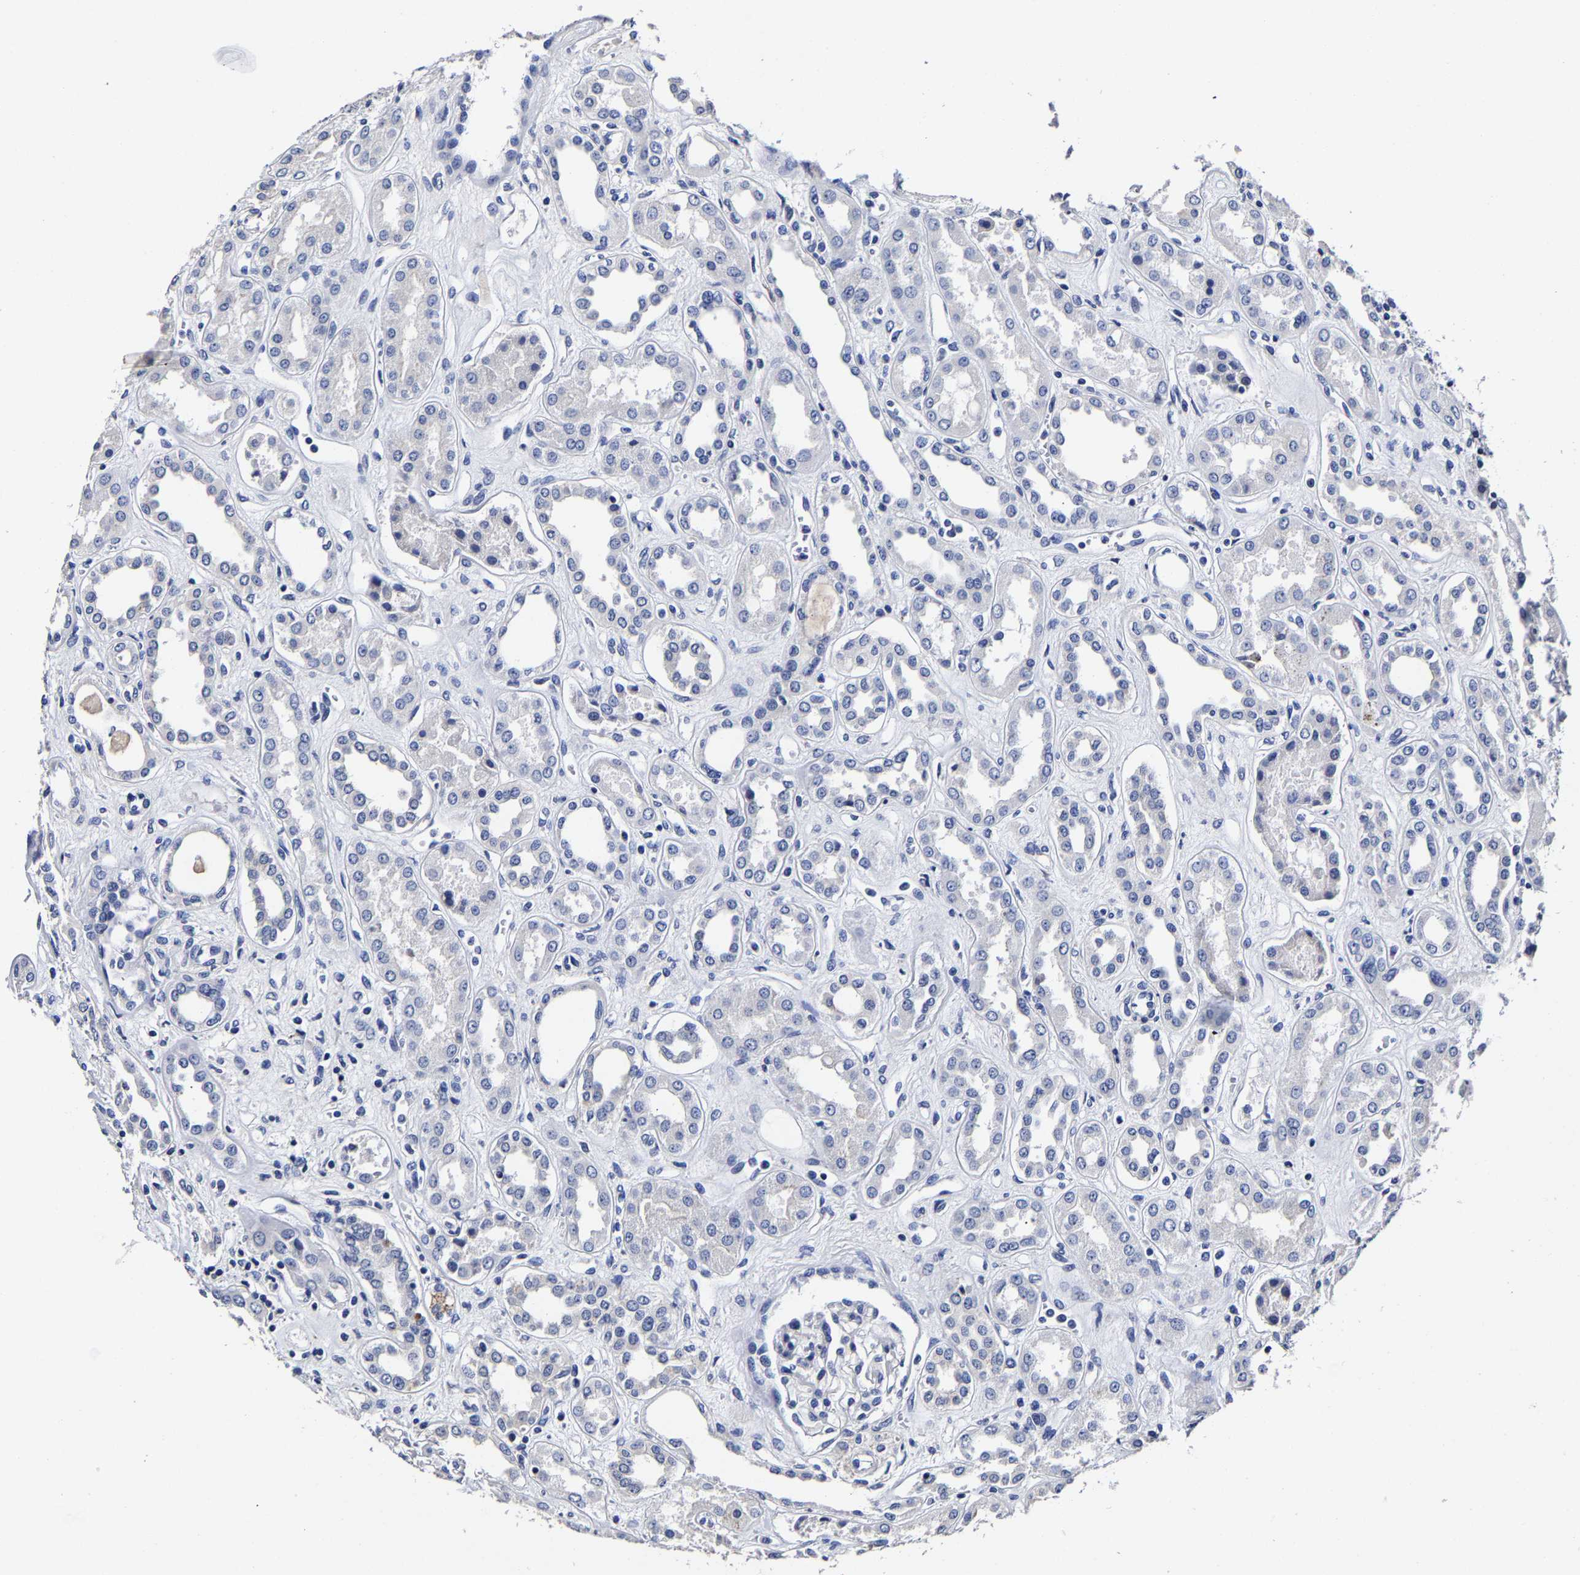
{"staining": {"intensity": "negative", "quantity": "none", "location": "none"}, "tissue": "kidney", "cell_type": "Cells in glomeruli", "image_type": "normal", "snomed": [{"axis": "morphology", "description": "Normal tissue, NOS"}, {"axis": "topography", "description": "Kidney"}], "caption": "Immunohistochemistry (IHC) photomicrograph of normal kidney: human kidney stained with DAB reveals no significant protein positivity in cells in glomeruli.", "gene": "AKAP4", "patient": {"sex": "male", "age": 59}}